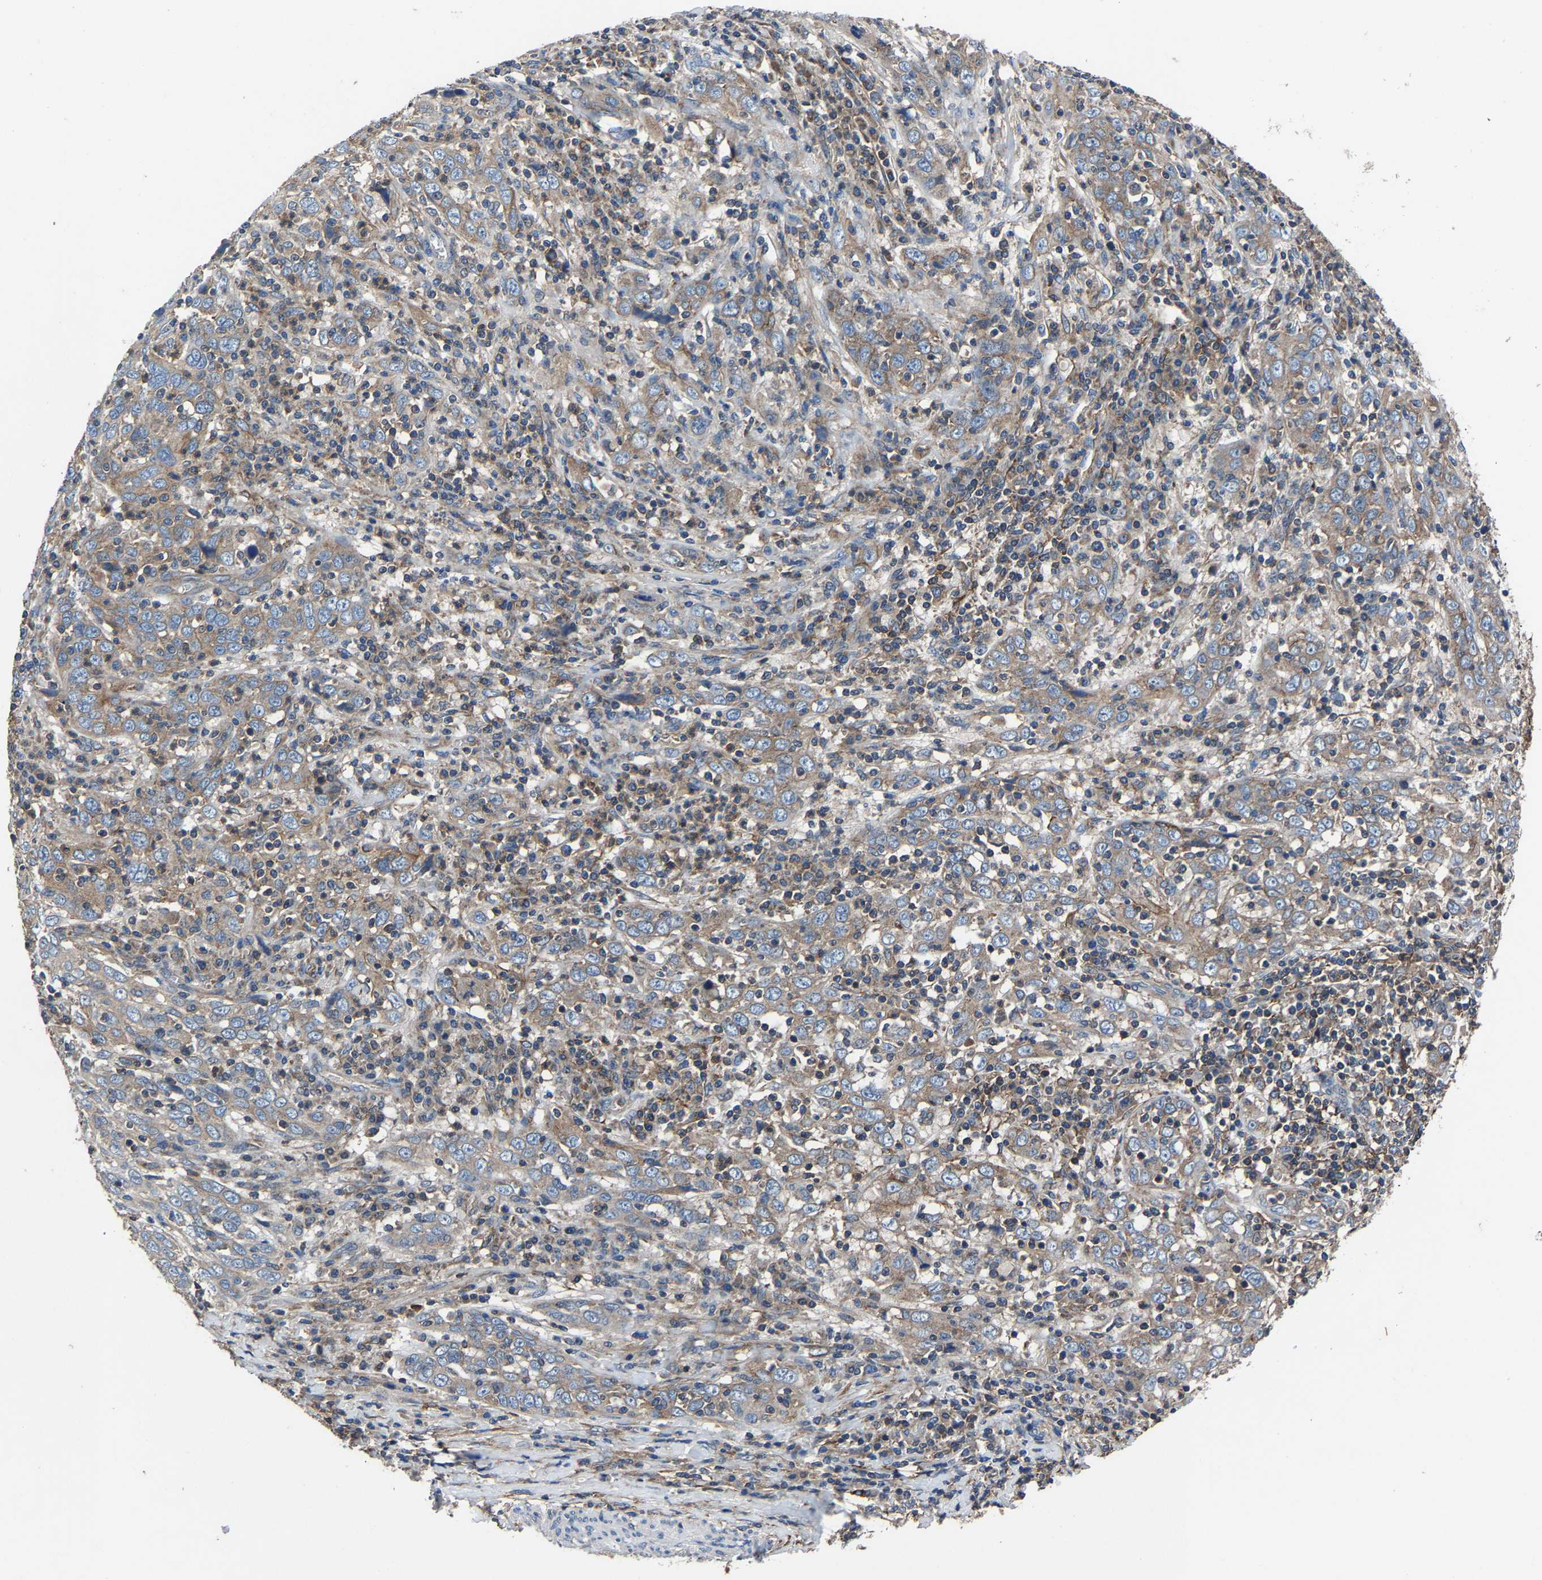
{"staining": {"intensity": "weak", "quantity": ">75%", "location": "cytoplasmic/membranous"}, "tissue": "cervical cancer", "cell_type": "Tumor cells", "image_type": "cancer", "snomed": [{"axis": "morphology", "description": "Squamous cell carcinoma, NOS"}, {"axis": "topography", "description": "Cervix"}], "caption": "IHC (DAB (3,3'-diaminobenzidine)) staining of cervical squamous cell carcinoma reveals weak cytoplasmic/membranous protein staining in about >75% of tumor cells.", "gene": "KIAA1958", "patient": {"sex": "female", "age": 46}}